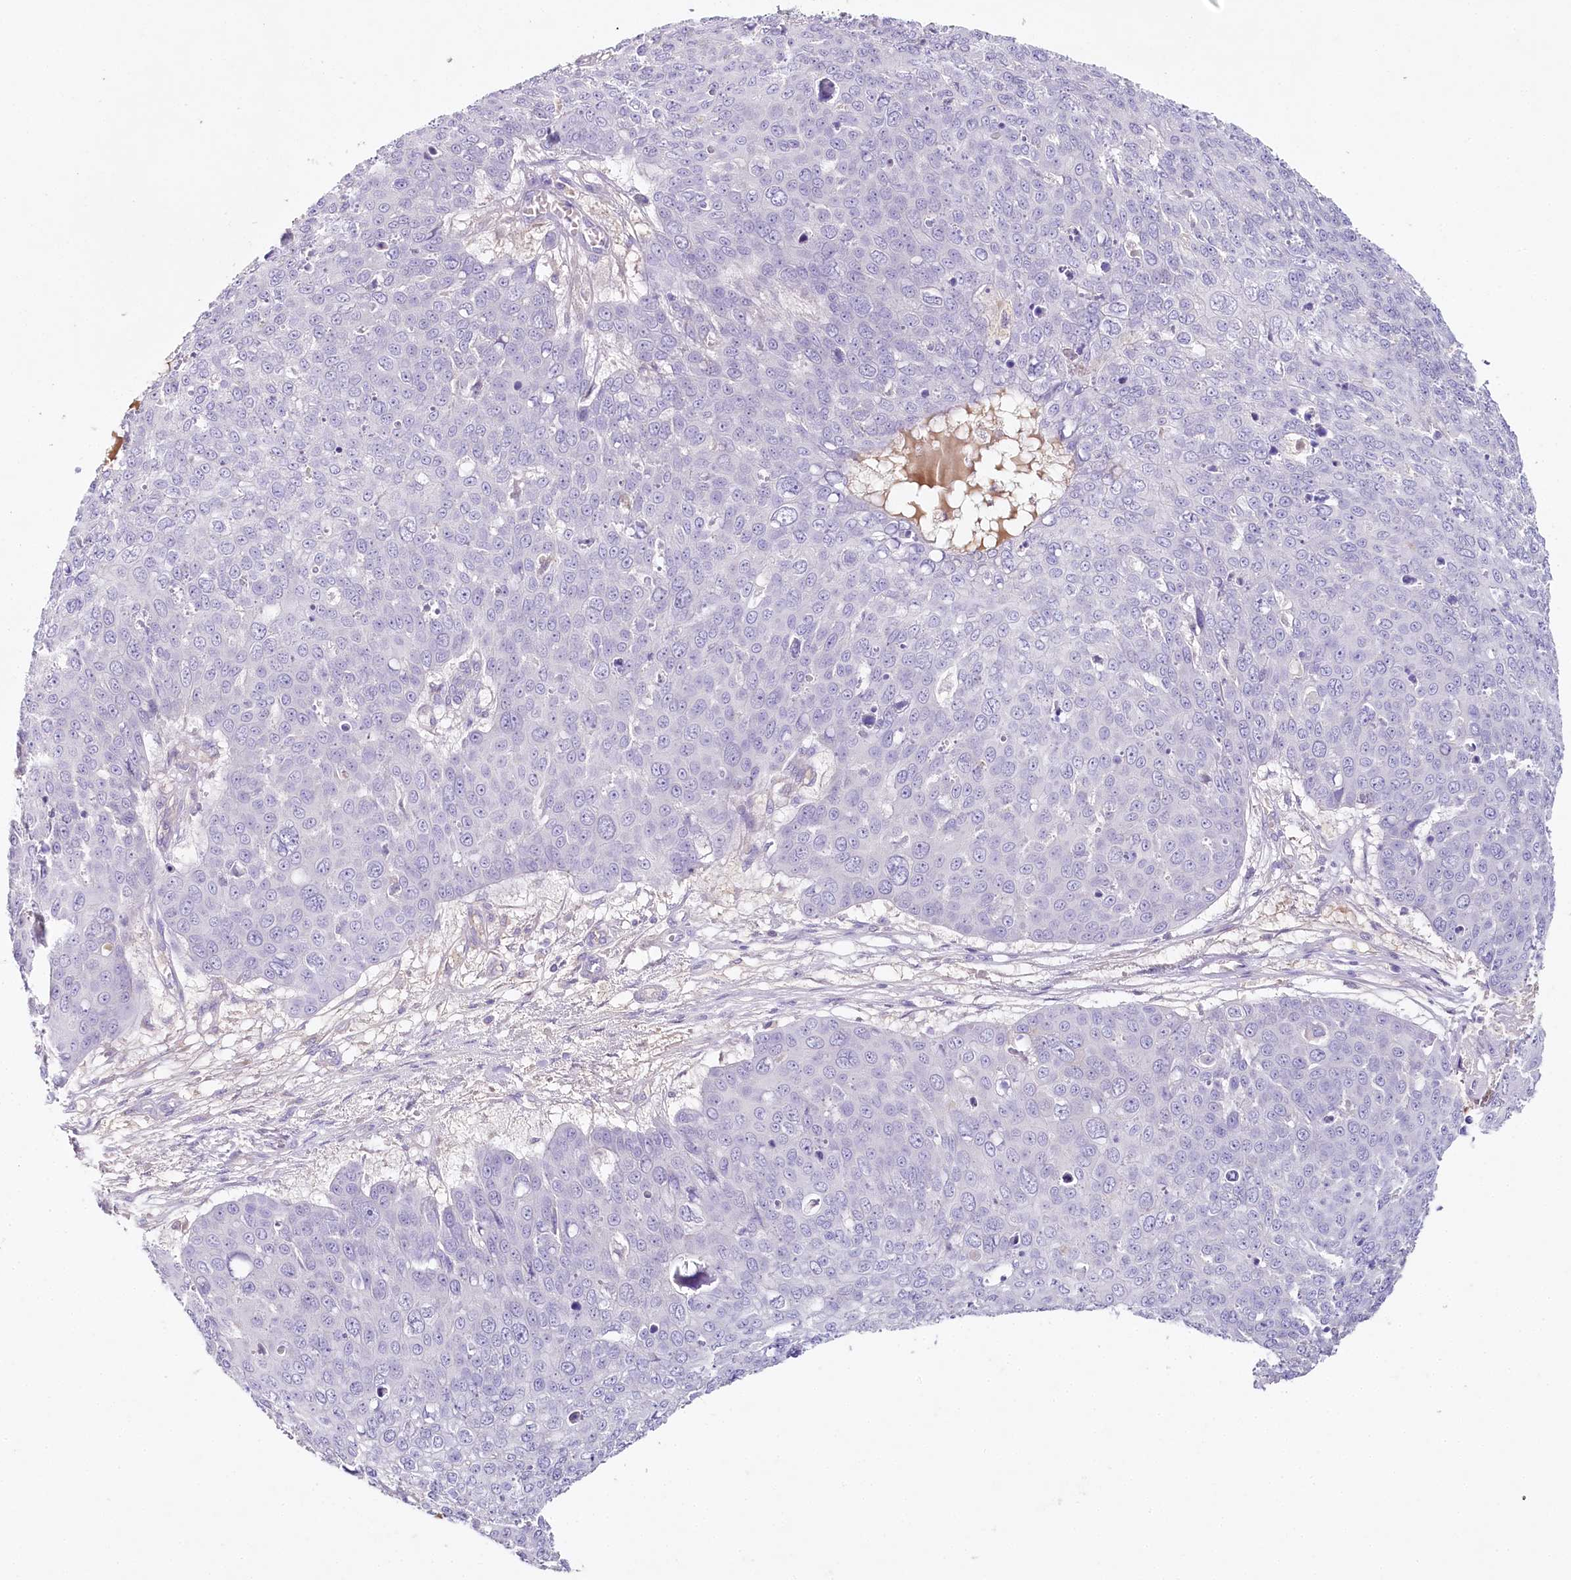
{"staining": {"intensity": "negative", "quantity": "none", "location": "none"}, "tissue": "skin cancer", "cell_type": "Tumor cells", "image_type": "cancer", "snomed": [{"axis": "morphology", "description": "Squamous cell carcinoma, NOS"}, {"axis": "topography", "description": "Skin"}], "caption": "Skin cancer (squamous cell carcinoma) stained for a protein using immunohistochemistry (IHC) reveals no positivity tumor cells.", "gene": "HPD", "patient": {"sex": "male", "age": 71}}